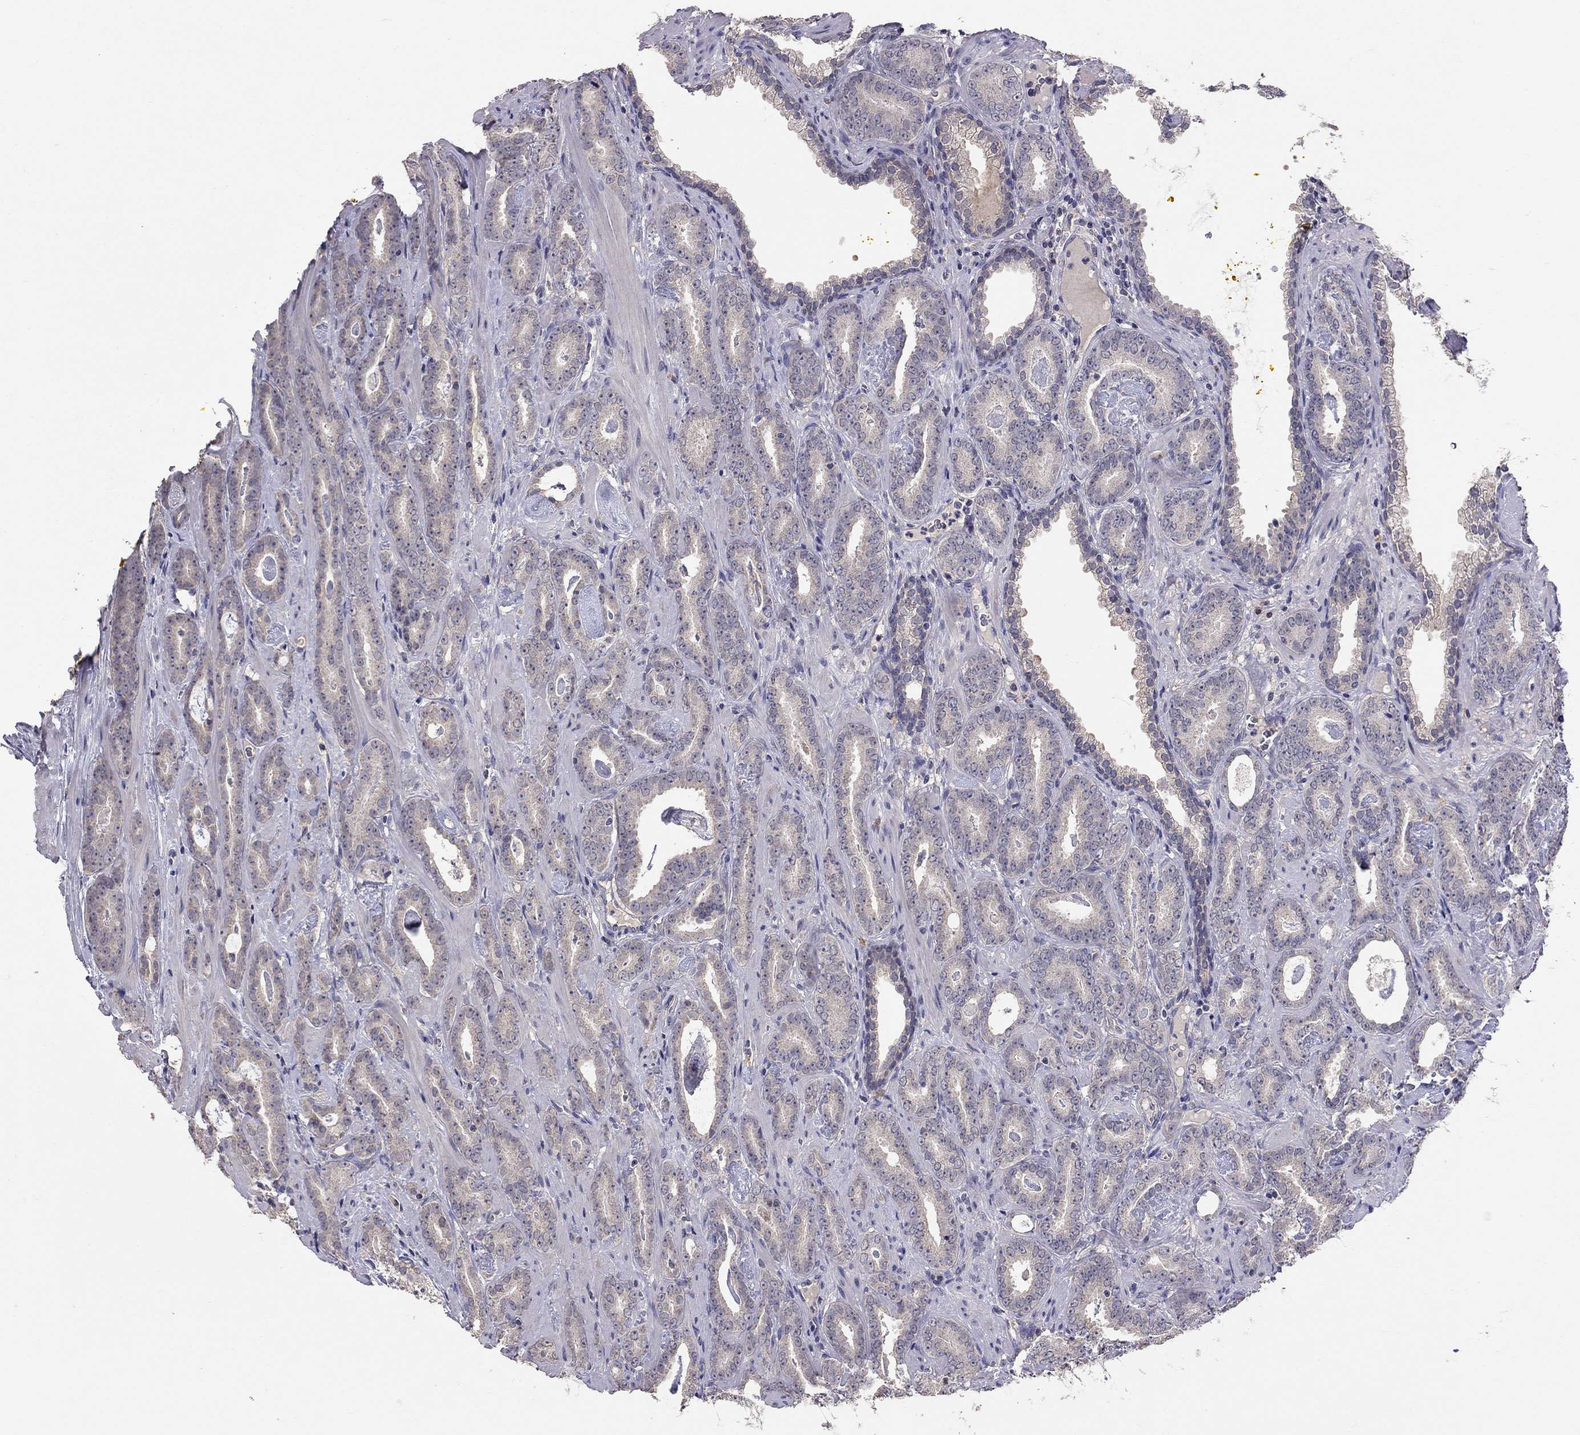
{"staining": {"intensity": "negative", "quantity": "none", "location": "none"}, "tissue": "prostate cancer", "cell_type": "Tumor cells", "image_type": "cancer", "snomed": [{"axis": "morphology", "description": "Adenocarcinoma, Medium grade"}, {"axis": "topography", "description": "Prostate and seminal vesicle, NOS"}, {"axis": "topography", "description": "Prostate"}], "caption": "DAB (3,3'-diaminobenzidine) immunohistochemical staining of human prostate cancer (medium-grade adenocarcinoma) exhibits no significant staining in tumor cells. (DAB (3,3'-diaminobenzidine) immunohistochemistry (IHC), high magnification).", "gene": "RTP5", "patient": {"sex": "male", "age": 54}}